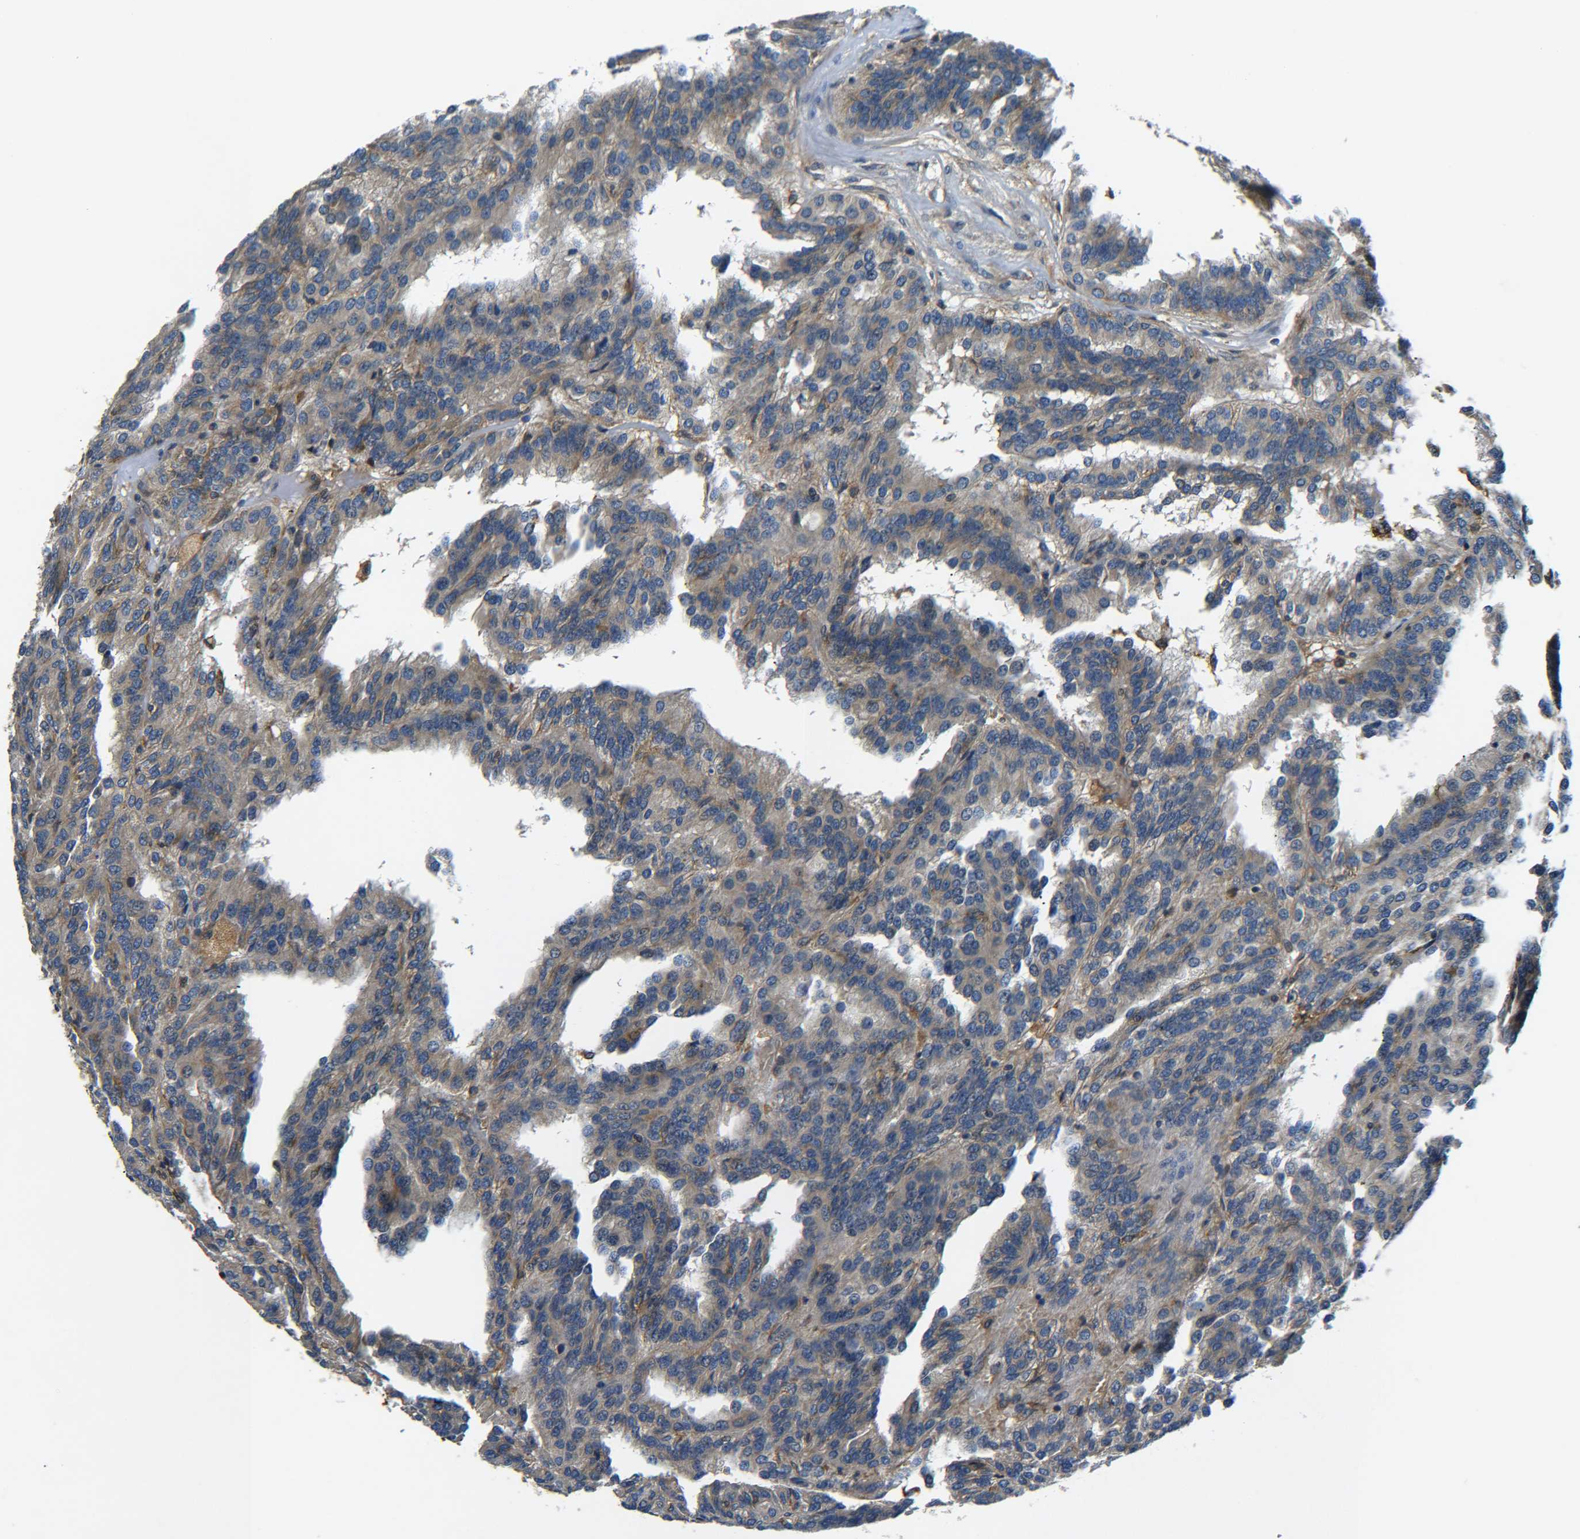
{"staining": {"intensity": "weak", "quantity": ">75%", "location": "cytoplasmic/membranous"}, "tissue": "renal cancer", "cell_type": "Tumor cells", "image_type": "cancer", "snomed": [{"axis": "morphology", "description": "Adenocarcinoma, NOS"}, {"axis": "topography", "description": "Kidney"}], "caption": "This image shows immunohistochemistry (IHC) staining of human renal cancer, with low weak cytoplasmic/membranous expression in about >75% of tumor cells.", "gene": "RAB1B", "patient": {"sex": "male", "age": 46}}